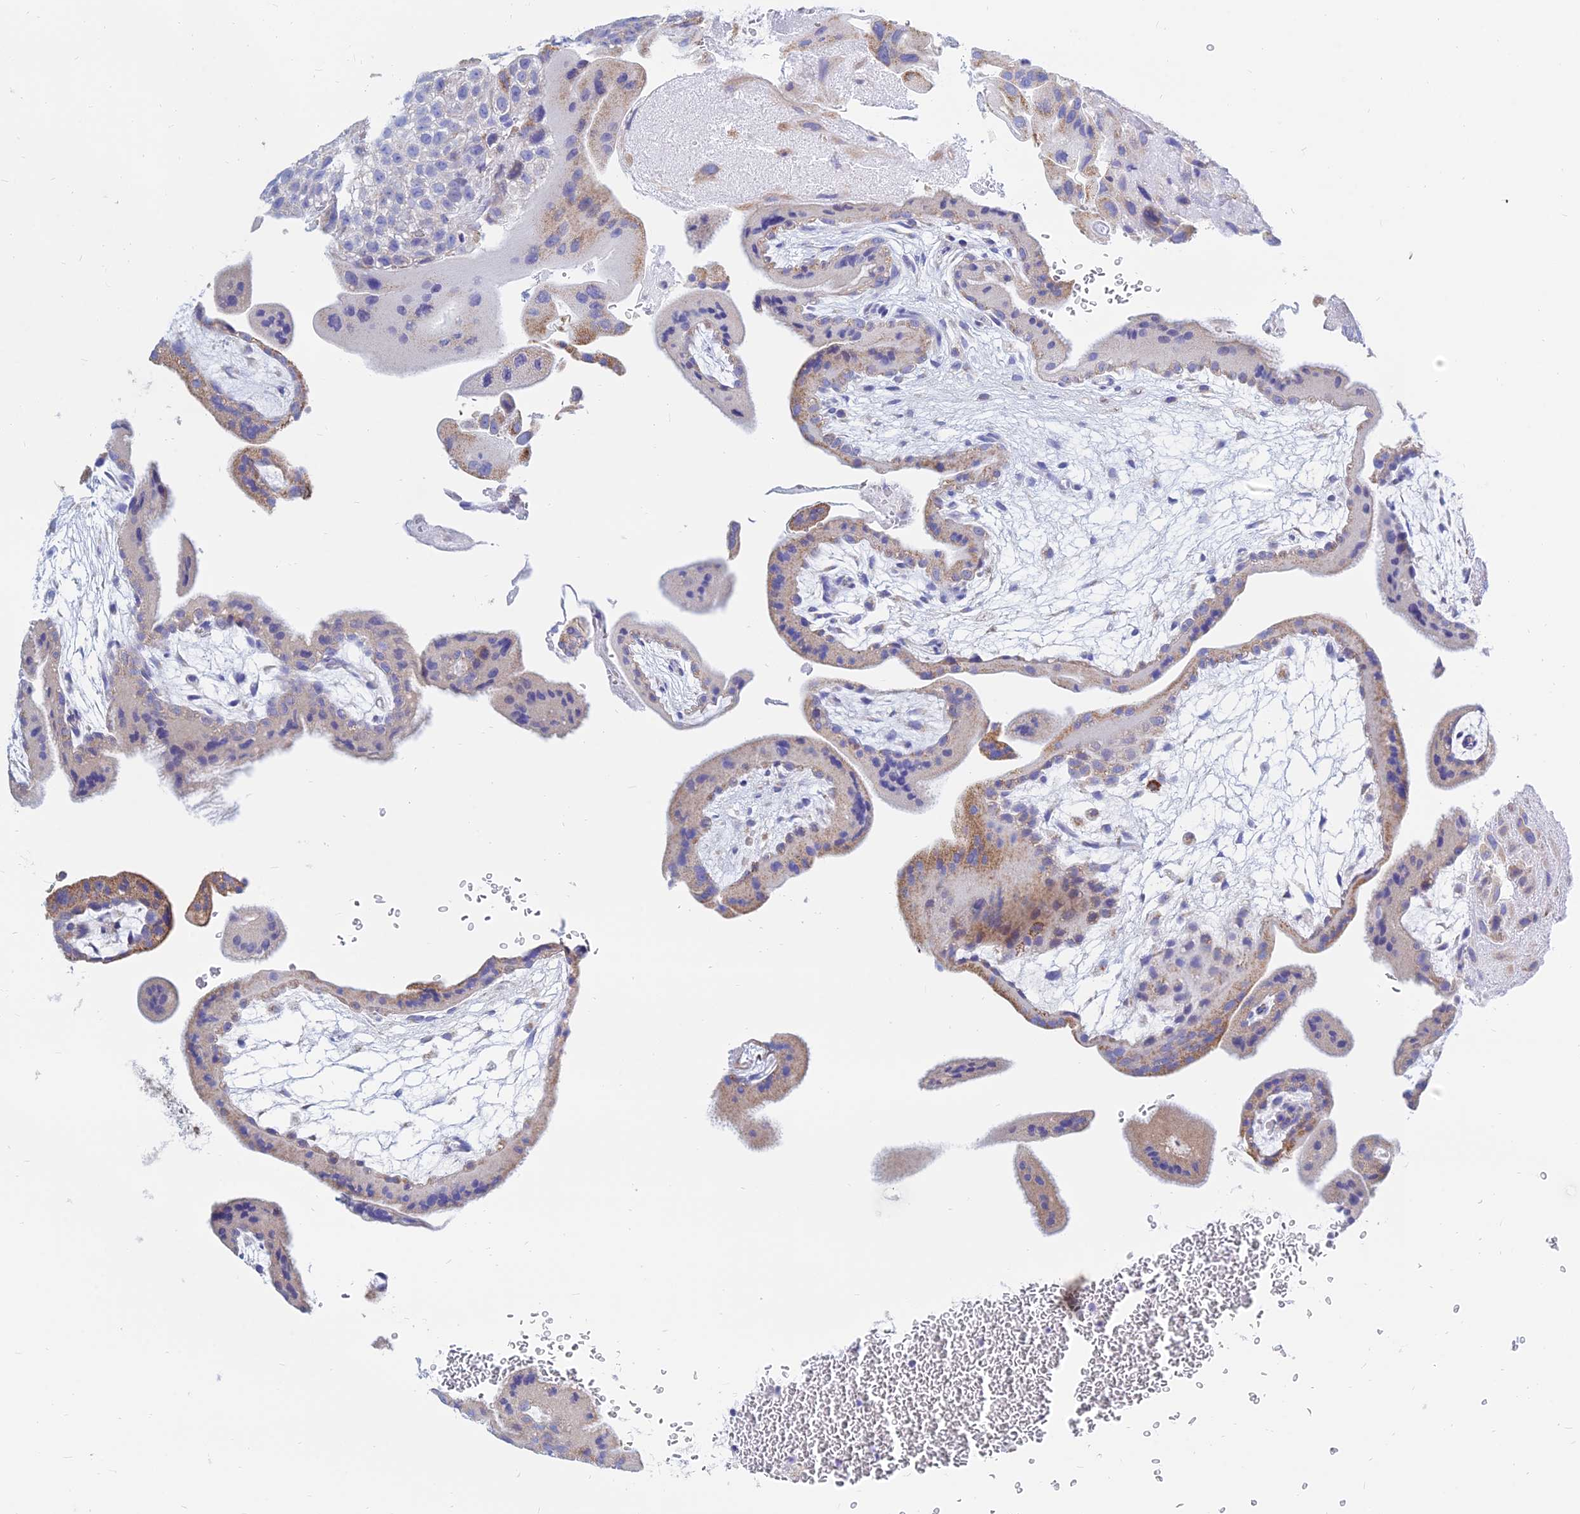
{"staining": {"intensity": "weak", "quantity": ">75%", "location": "cytoplasmic/membranous"}, "tissue": "placenta", "cell_type": "Decidual cells", "image_type": "normal", "snomed": [{"axis": "morphology", "description": "Normal tissue, NOS"}, {"axis": "topography", "description": "Placenta"}], "caption": "Weak cytoplasmic/membranous staining is appreciated in about >75% of decidual cells in unremarkable placenta.", "gene": "MGST1", "patient": {"sex": "female", "age": 35}}